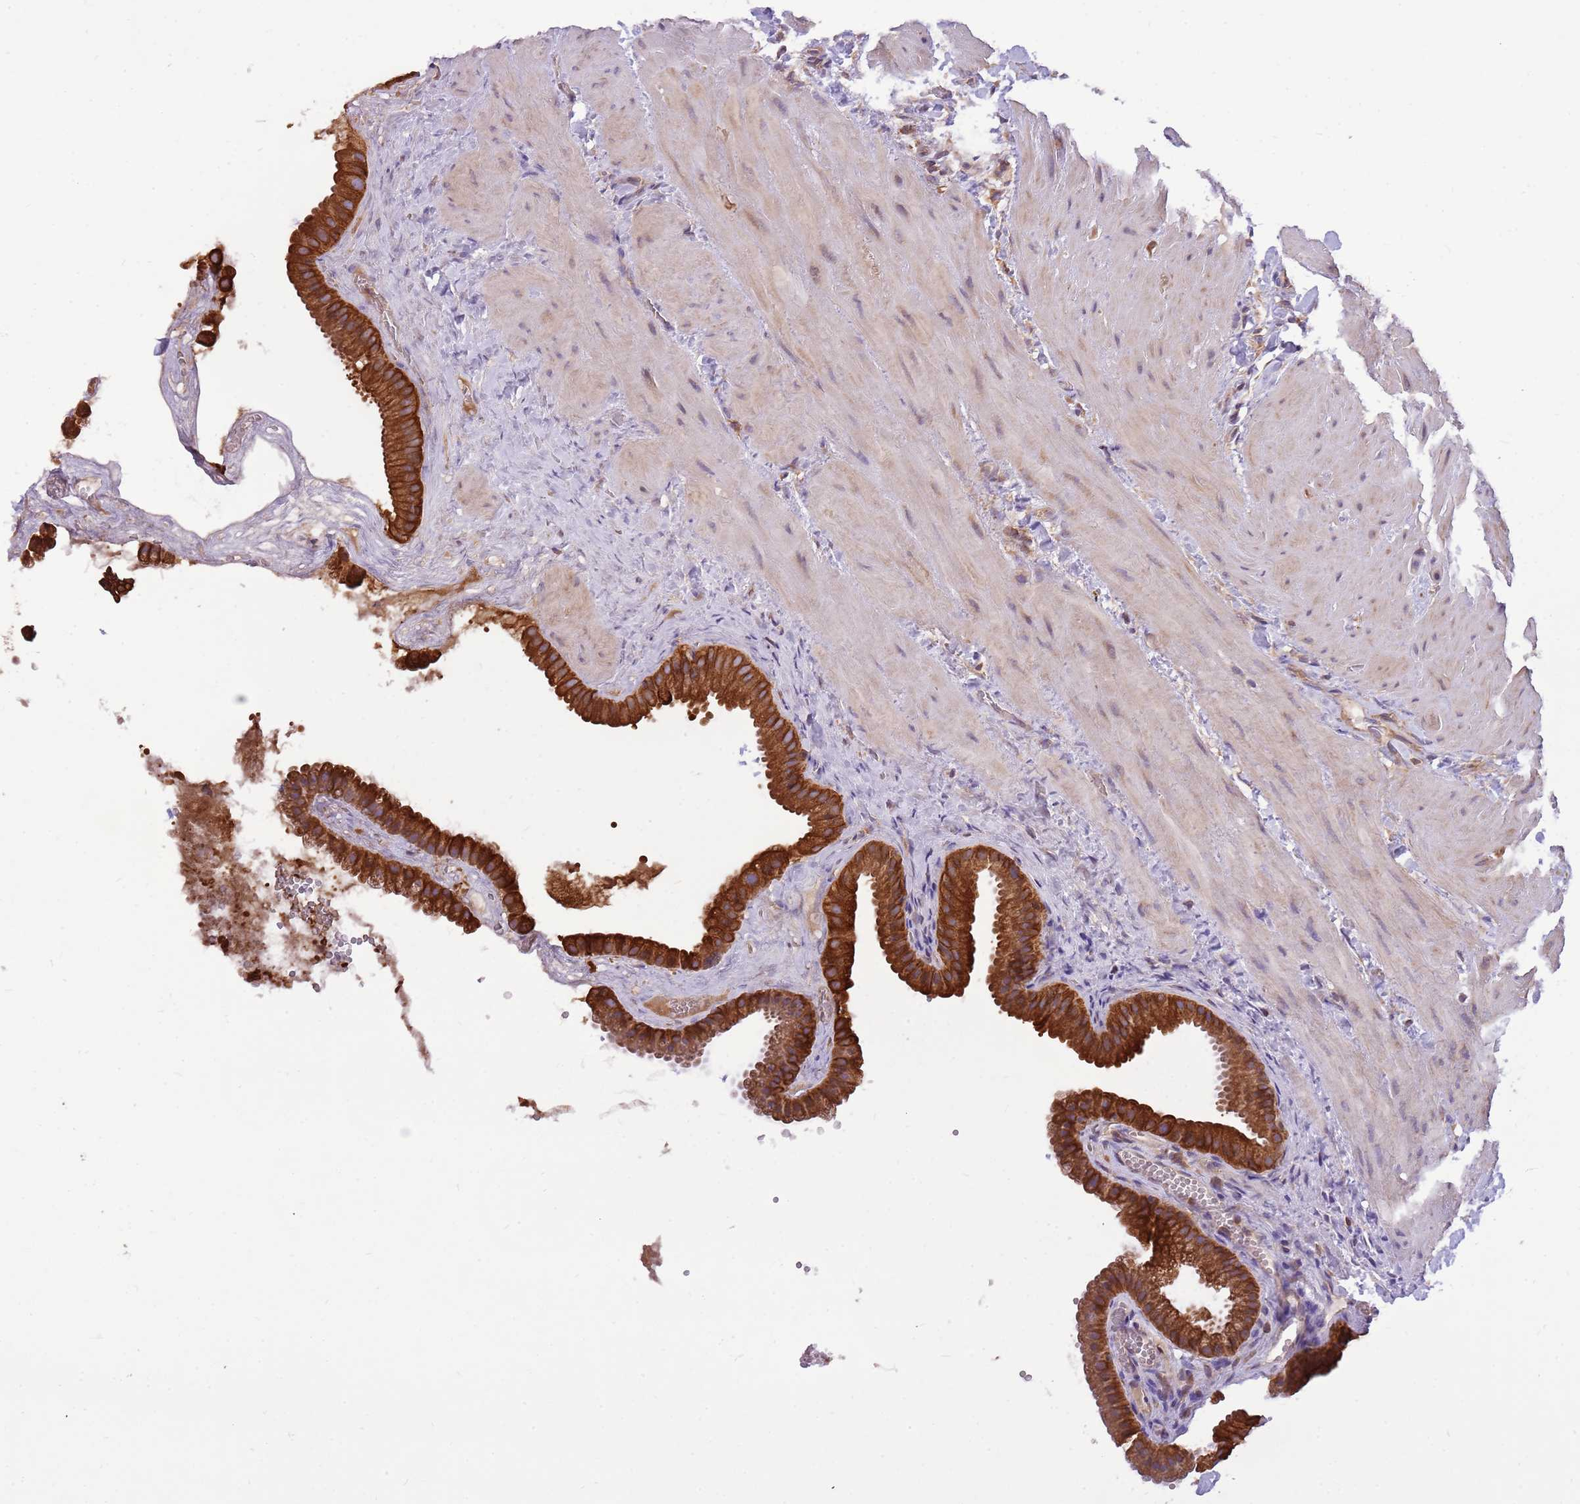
{"staining": {"intensity": "strong", "quantity": ">75%", "location": "cytoplasmic/membranous"}, "tissue": "gallbladder", "cell_type": "Glandular cells", "image_type": "normal", "snomed": [{"axis": "morphology", "description": "Normal tissue, NOS"}, {"axis": "topography", "description": "Gallbladder"}], "caption": "A high-resolution photomicrograph shows immunohistochemistry (IHC) staining of unremarkable gallbladder, which reveals strong cytoplasmic/membranous staining in approximately >75% of glandular cells. The protein of interest is stained brown, and the nuclei are stained in blue (DAB (3,3'-diaminobenzidine) IHC with brightfield microscopy, high magnification).", "gene": "WASHC4", "patient": {"sex": "male", "age": 55}}